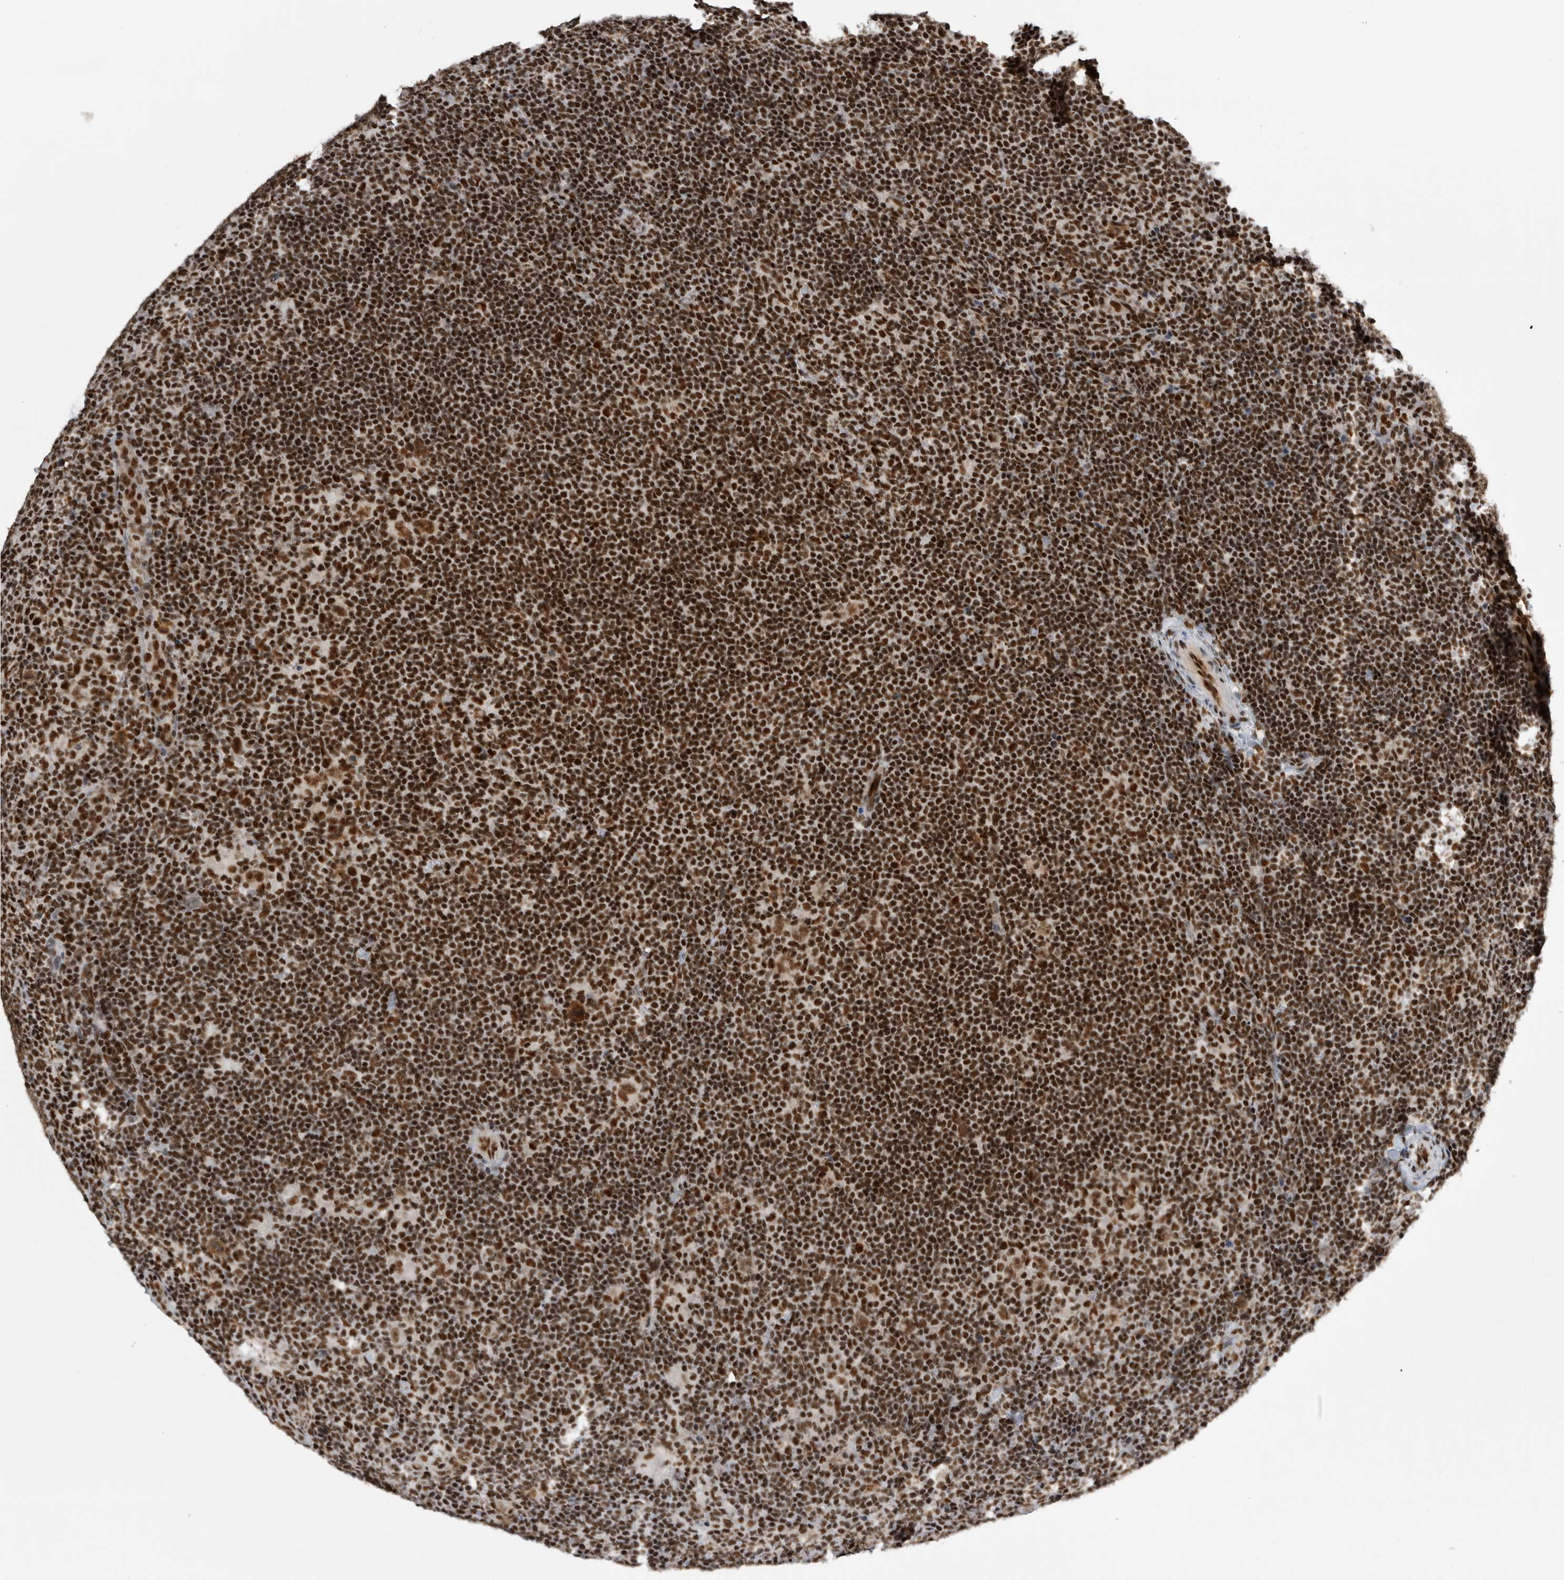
{"staining": {"intensity": "strong", "quantity": ">75%", "location": "nuclear"}, "tissue": "lymphoma", "cell_type": "Tumor cells", "image_type": "cancer", "snomed": [{"axis": "morphology", "description": "Hodgkin's disease, NOS"}, {"axis": "topography", "description": "Lymph node"}], "caption": "This image exhibits lymphoma stained with immunohistochemistry to label a protein in brown. The nuclear of tumor cells show strong positivity for the protein. Nuclei are counter-stained blue.", "gene": "ZSCAN2", "patient": {"sex": "female", "age": 57}}